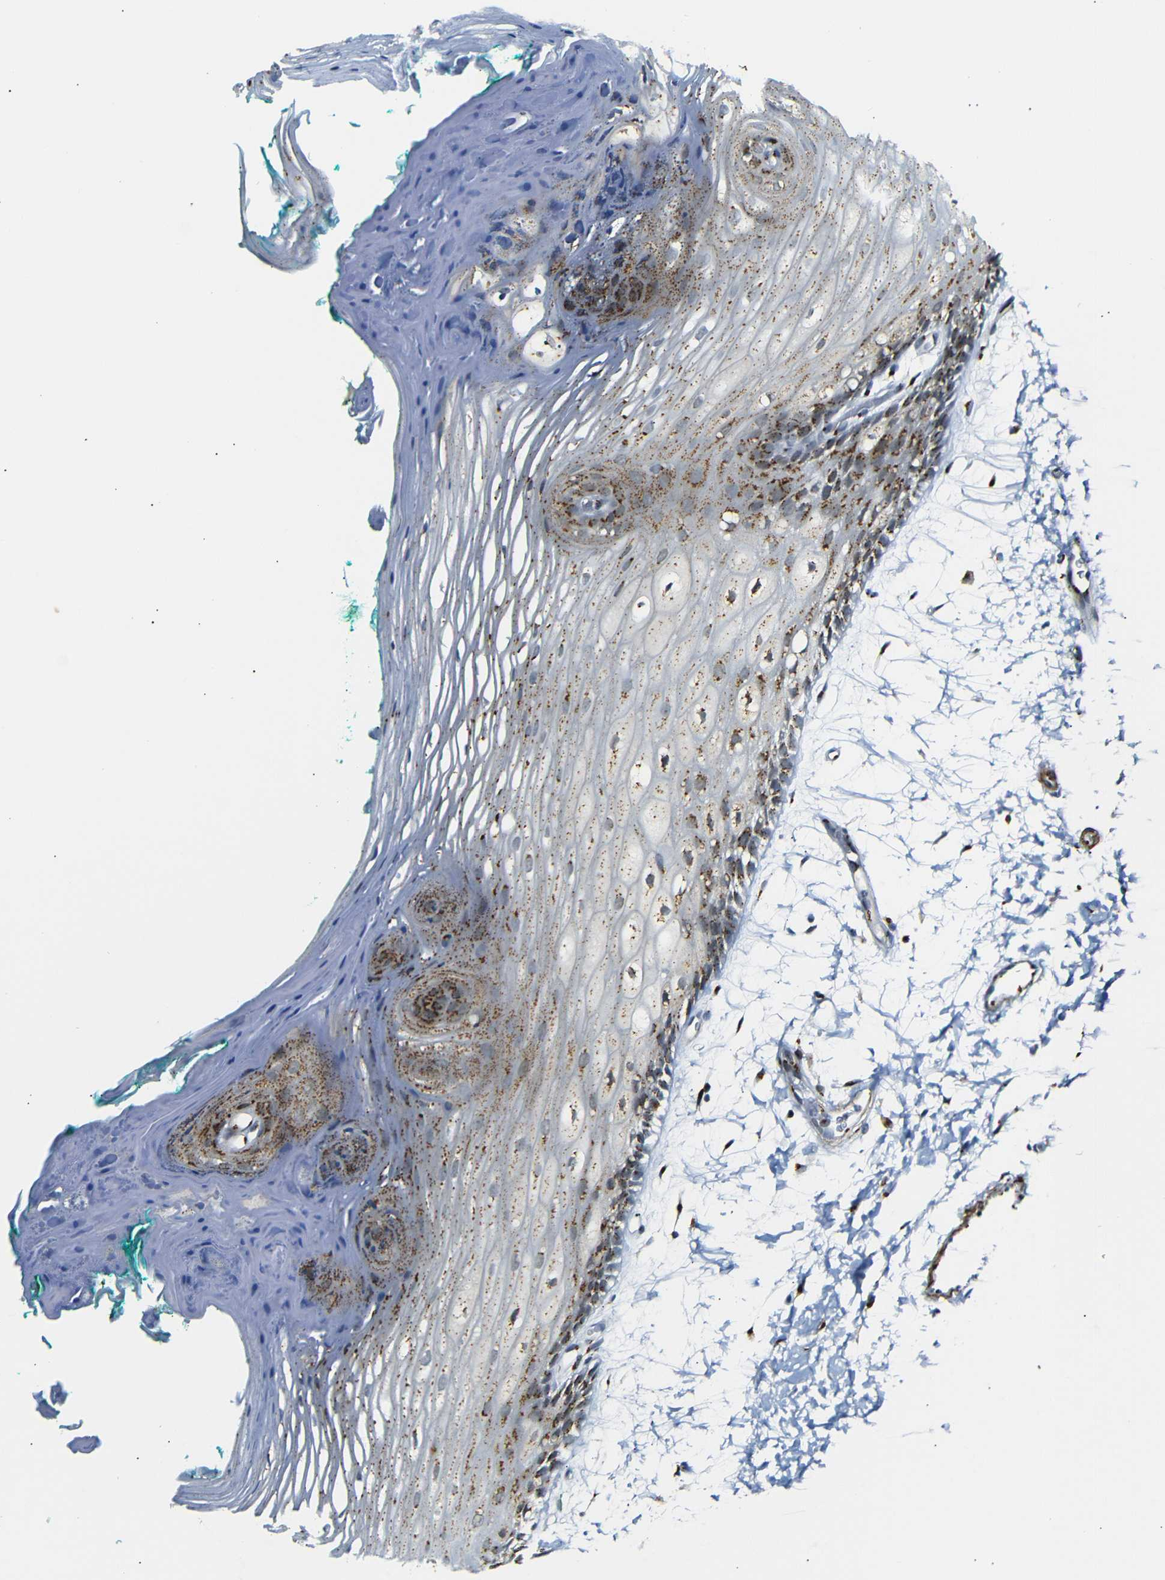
{"staining": {"intensity": "moderate", "quantity": "25%-75%", "location": "cytoplasmic/membranous"}, "tissue": "oral mucosa", "cell_type": "Squamous epithelial cells", "image_type": "normal", "snomed": [{"axis": "morphology", "description": "Normal tissue, NOS"}, {"axis": "topography", "description": "Skeletal muscle"}, {"axis": "topography", "description": "Oral tissue"}, {"axis": "topography", "description": "Peripheral nerve tissue"}], "caption": "Immunohistochemical staining of unremarkable human oral mucosa exhibits medium levels of moderate cytoplasmic/membranous expression in about 25%-75% of squamous epithelial cells.", "gene": "TGOLN2", "patient": {"sex": "female", "age": 84}}